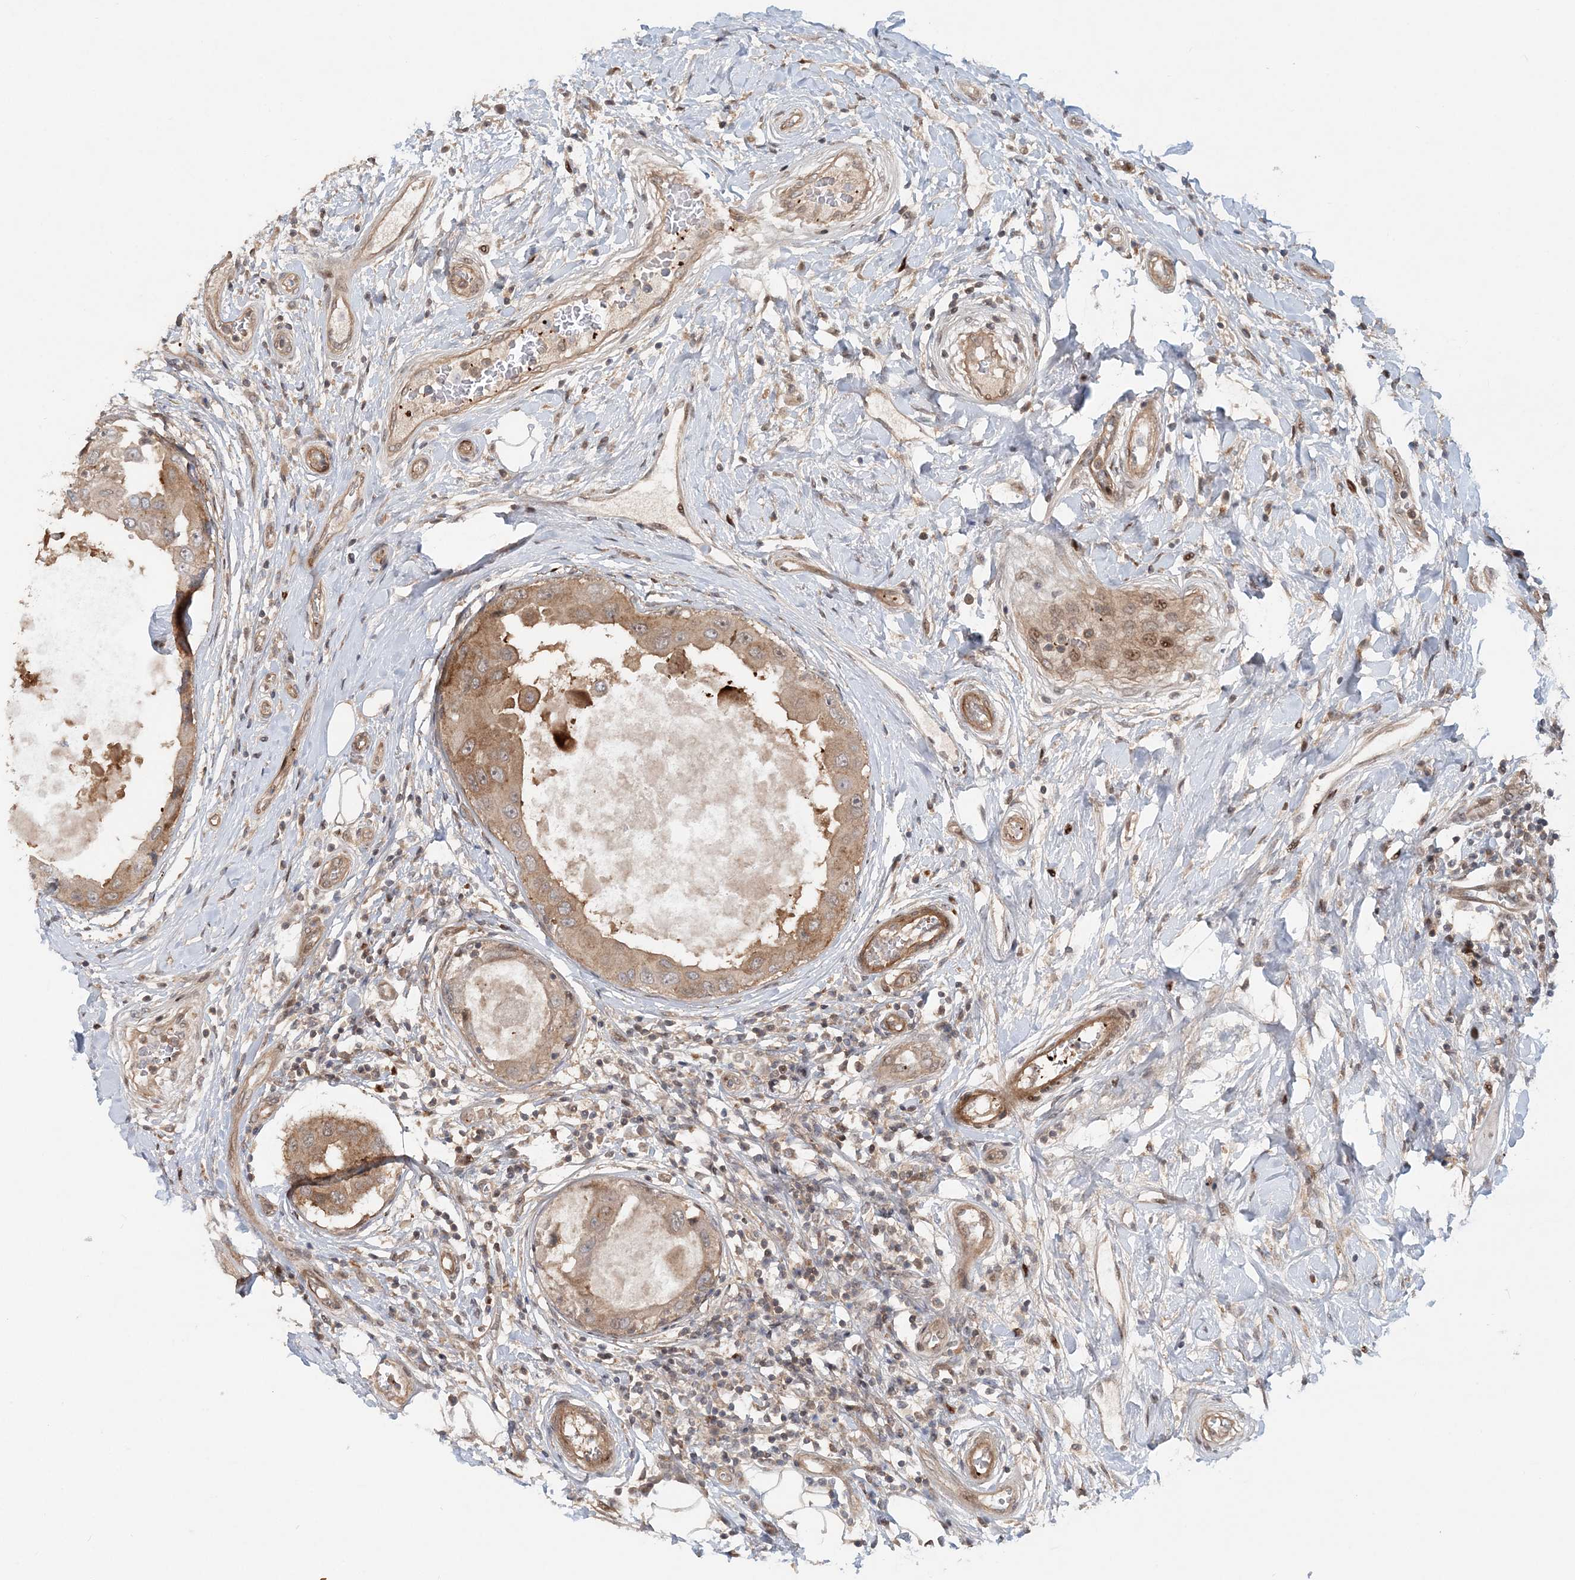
{"staining": {"intensity": "moderate", "quantity": ">75%", "location": "cytoplasmic/membranous"}, "tissue": "breast cancer", "cell_type": "Tumor cells", "image_type": "cancer", "snomed": [{"axis": "morphology", "description": "Duct carcinoma"}, {"axis": "topography", "description": "Breast"}], "caption": "Brown immunohistochemical staining in infiltrating ductal carcinoma (breast) shows moderate cytoplasmic/membranous staining in about >75% of tumor cells. Nuclei are stained in blue.", "gene": "GEMIN5", "patient": {"sex": "female", "age": 27}}